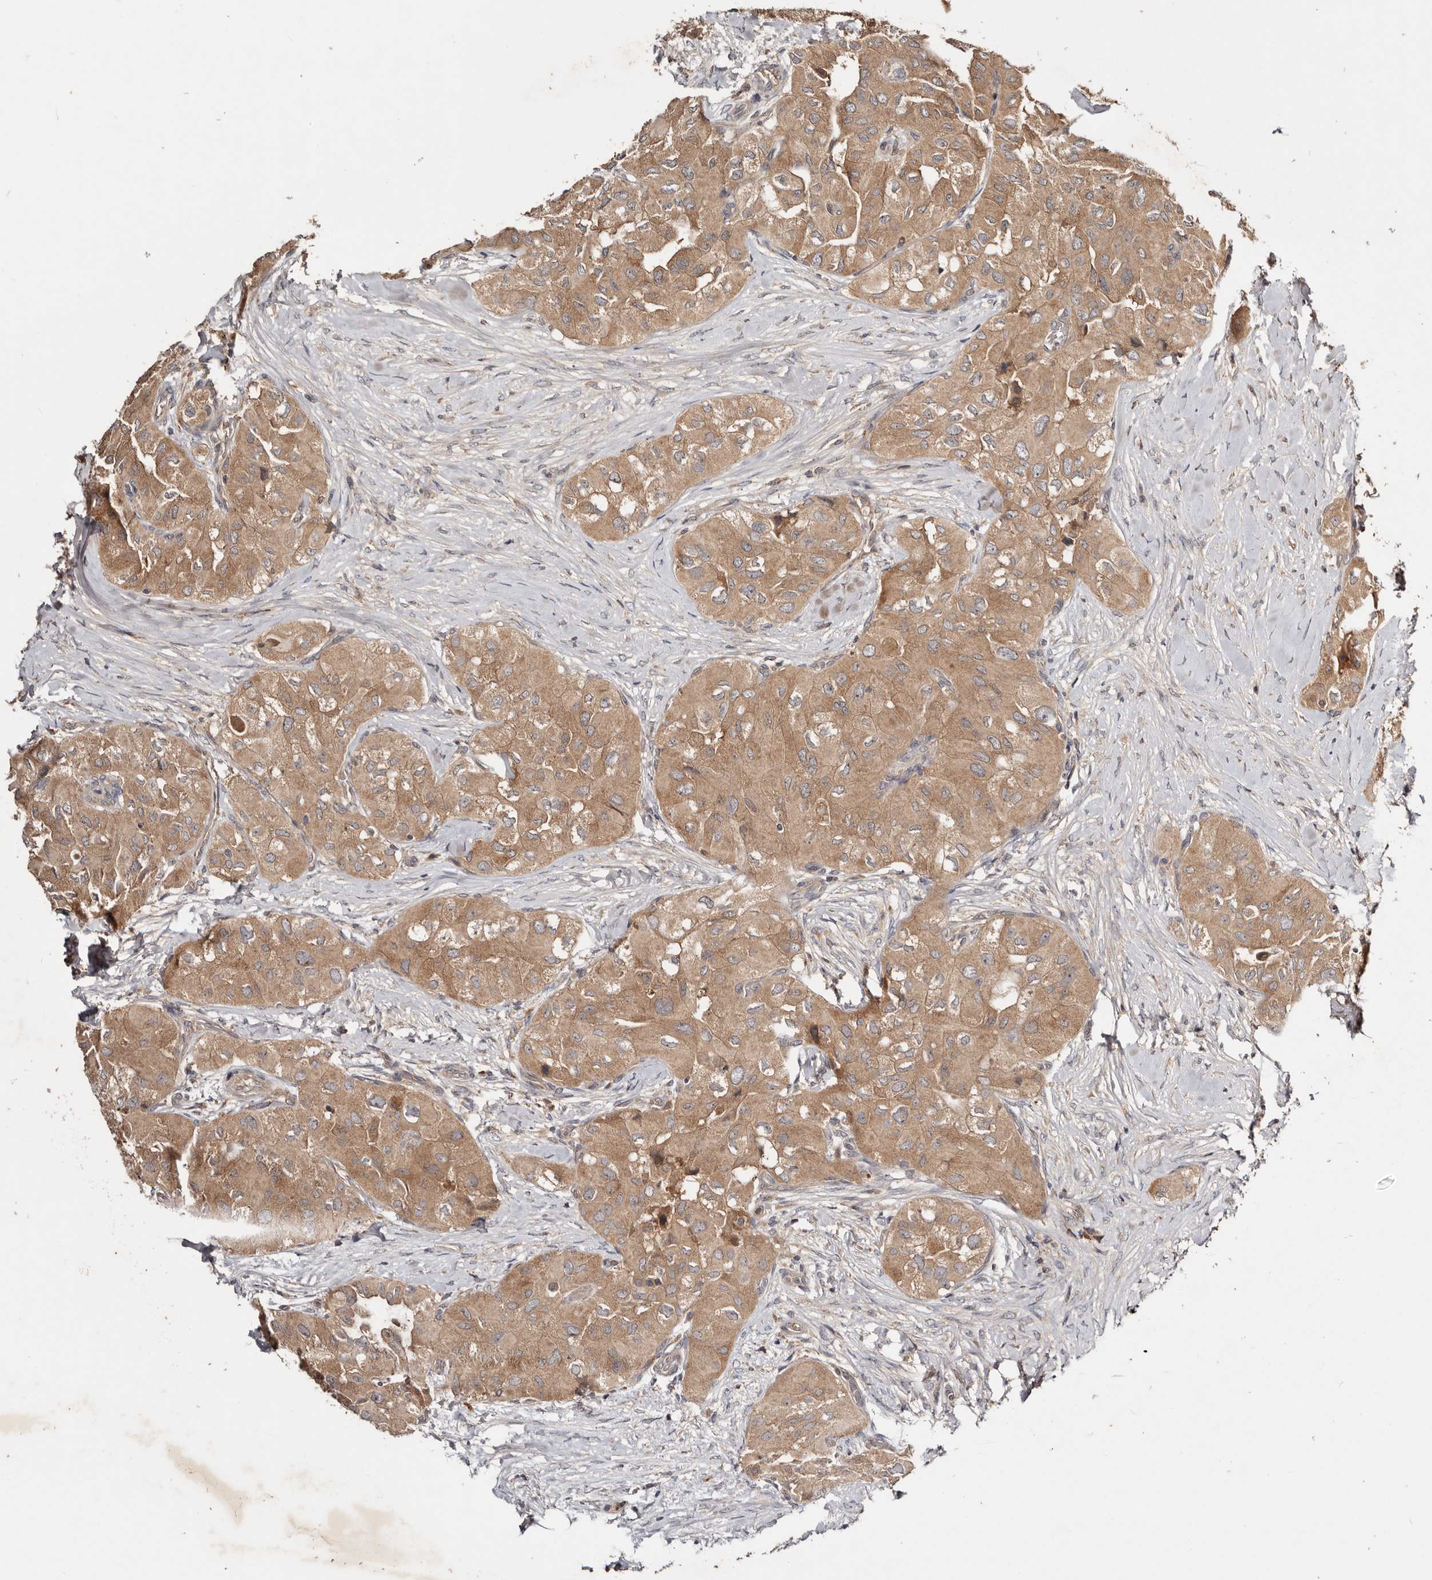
{"staining": {"intensity": "moderate", "quantity": ">75%", "location": "cytoplasmic/membranous"}, "tissue": "thyroid cancer", "cell_type": "Tumor cells", "image_type": "cancer", "snomed": [{"axis": "morphology", "description": "Papillary adenocarcinoma, NOS"}, {"axis": "topography", "description": "Thyroid gland"}], "caption": "The micrograph demonstrates staining of papillary adenocarcinoma (thyroid), revealing moderate cytoplasmic/membranous protein positivity (brown color) within tumor cells.", "gene": "PKIB", "patient": {"sex": "female", "age": 59}}